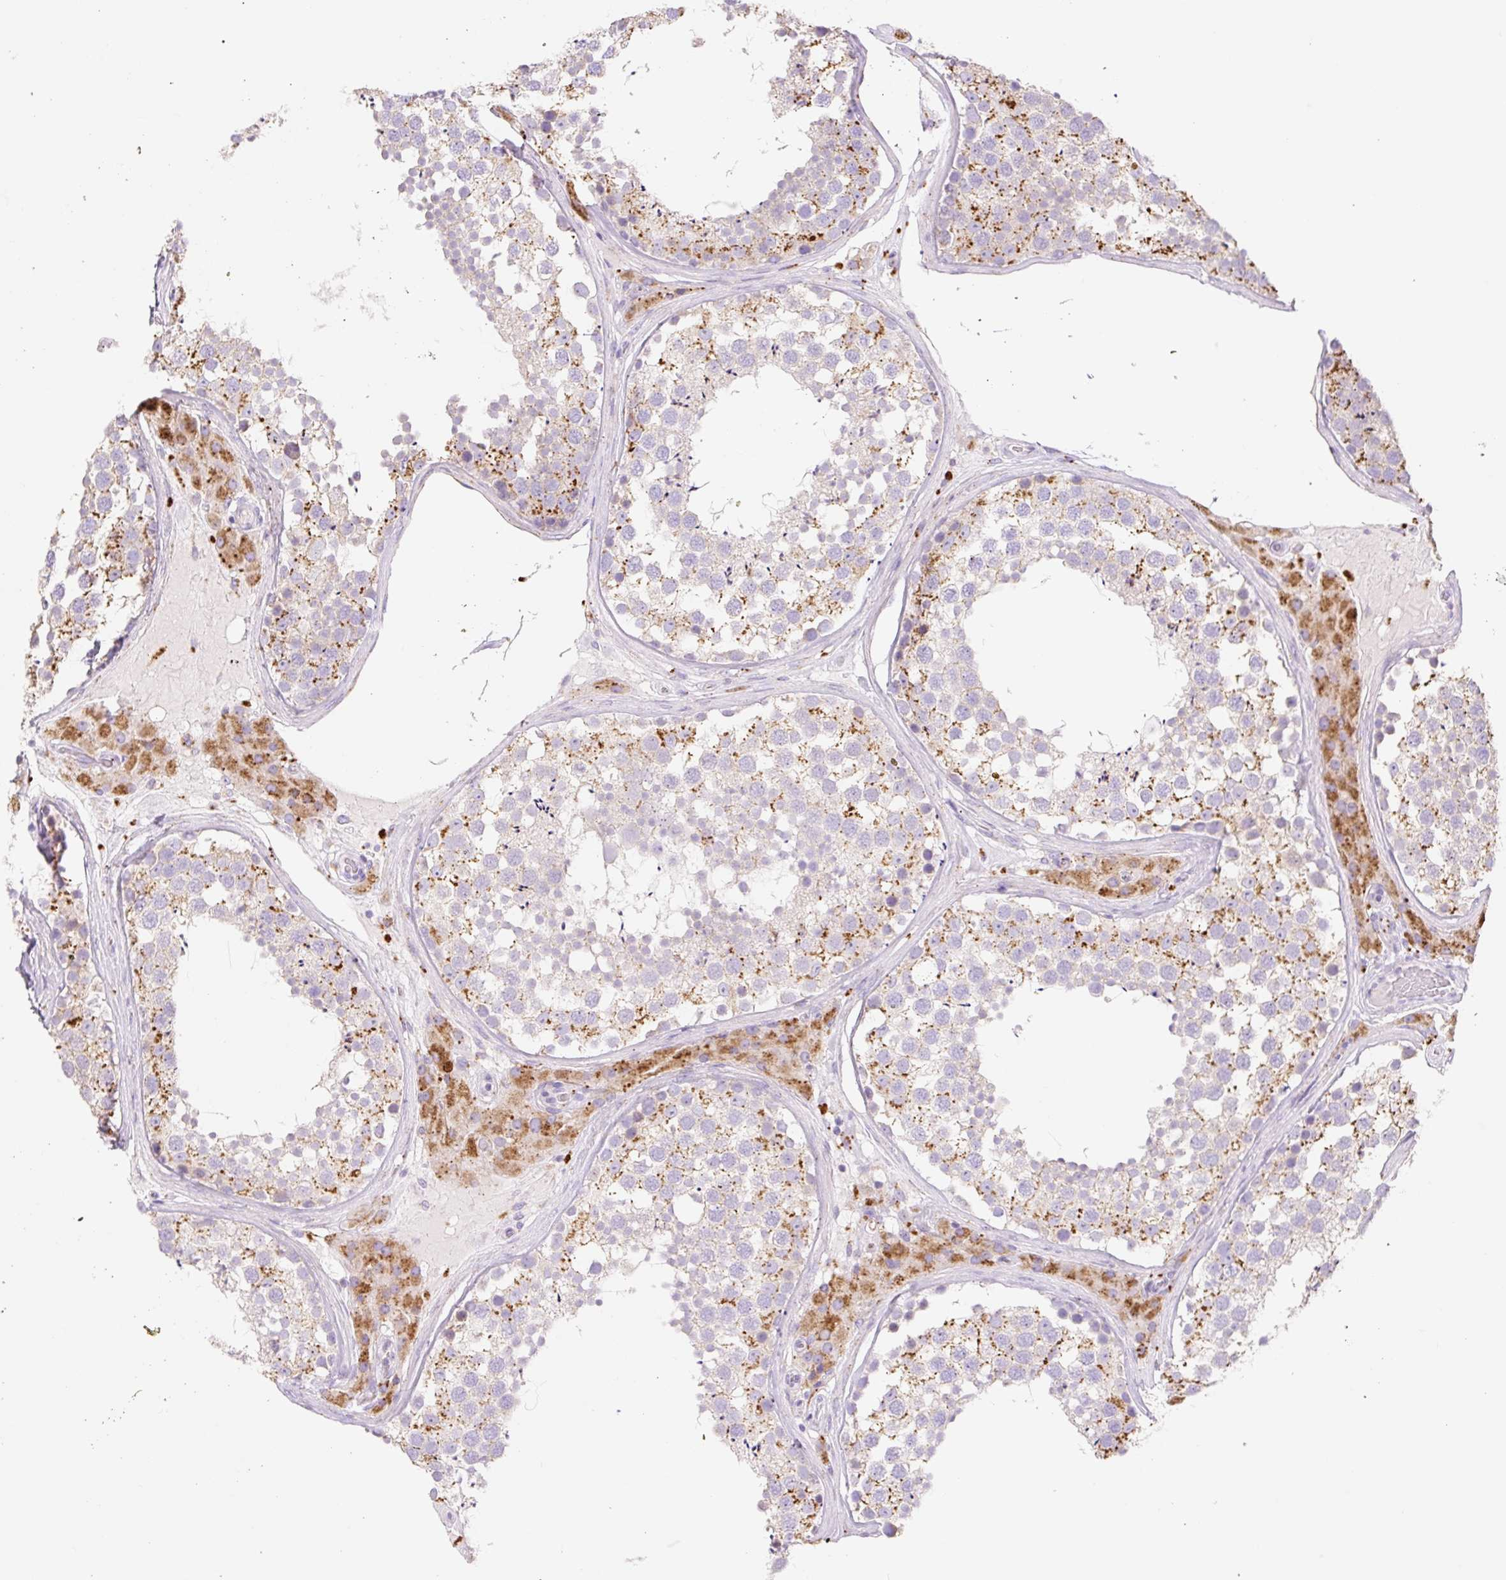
{"staining": {"intensity": "moderate", "quantity": "25%-75%", "location": "cytoplasmic/membranous"}, "tissue": "testis", "cell_type": "Cells in seminiferous ducts", "image_type": "normal", "snomed": [{"axis": "morphology", "description": "Normal tissue, NOS"}, {"axis": "topography", "description": "Testis"}], "caption": "Unremarkable testis exhibits moderate cytoplasmic/membranous staining in approximately 25%-75% of cells in seminiferous ducts, visualized by immunohistochemistry. The protein is stained brown, and the nuclei are stained in blue (DAB IHC with brightfield microscopy, high magnification).", "gene": "CLEC3A", "patient": {"sex": "male", "age": 46}}